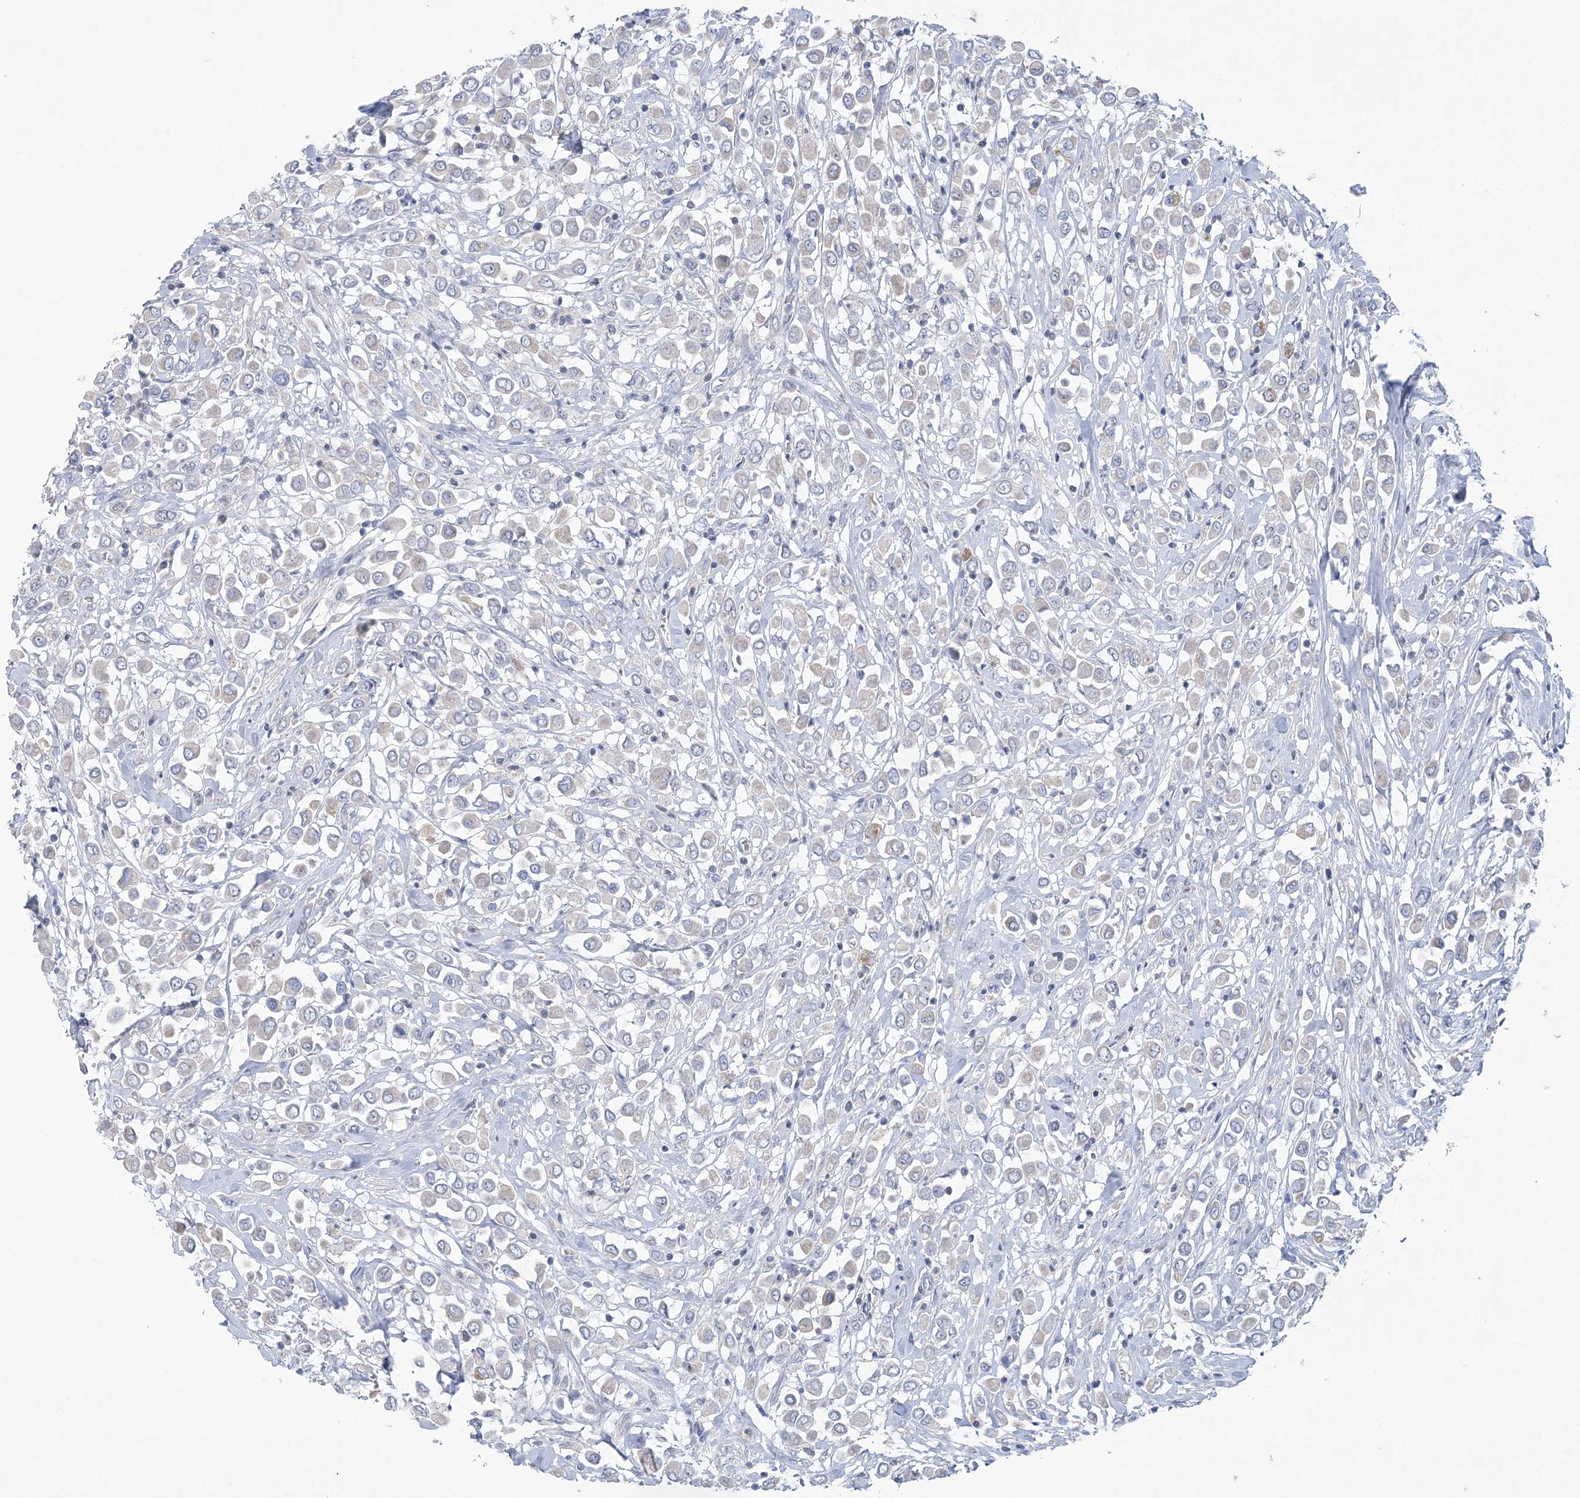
{"staining": {"intensity": "negative", "quantity": "none", "location": "none"}, "tissue": "breast cancer", "cell_type": "Tumor cells", "image_type": "cancer", "snomed": [{"axis": "morphology", "description": "Duct carcinoma"}, {"axis": "topography", "description": "Breast"}], "caption": "Immunohistochemistry of human intraductal carcinoma (breast) exhibits no positivity in tumor cells.", "gene": "NIPAL1", "patient": {"sex": "female", "age": 61}}